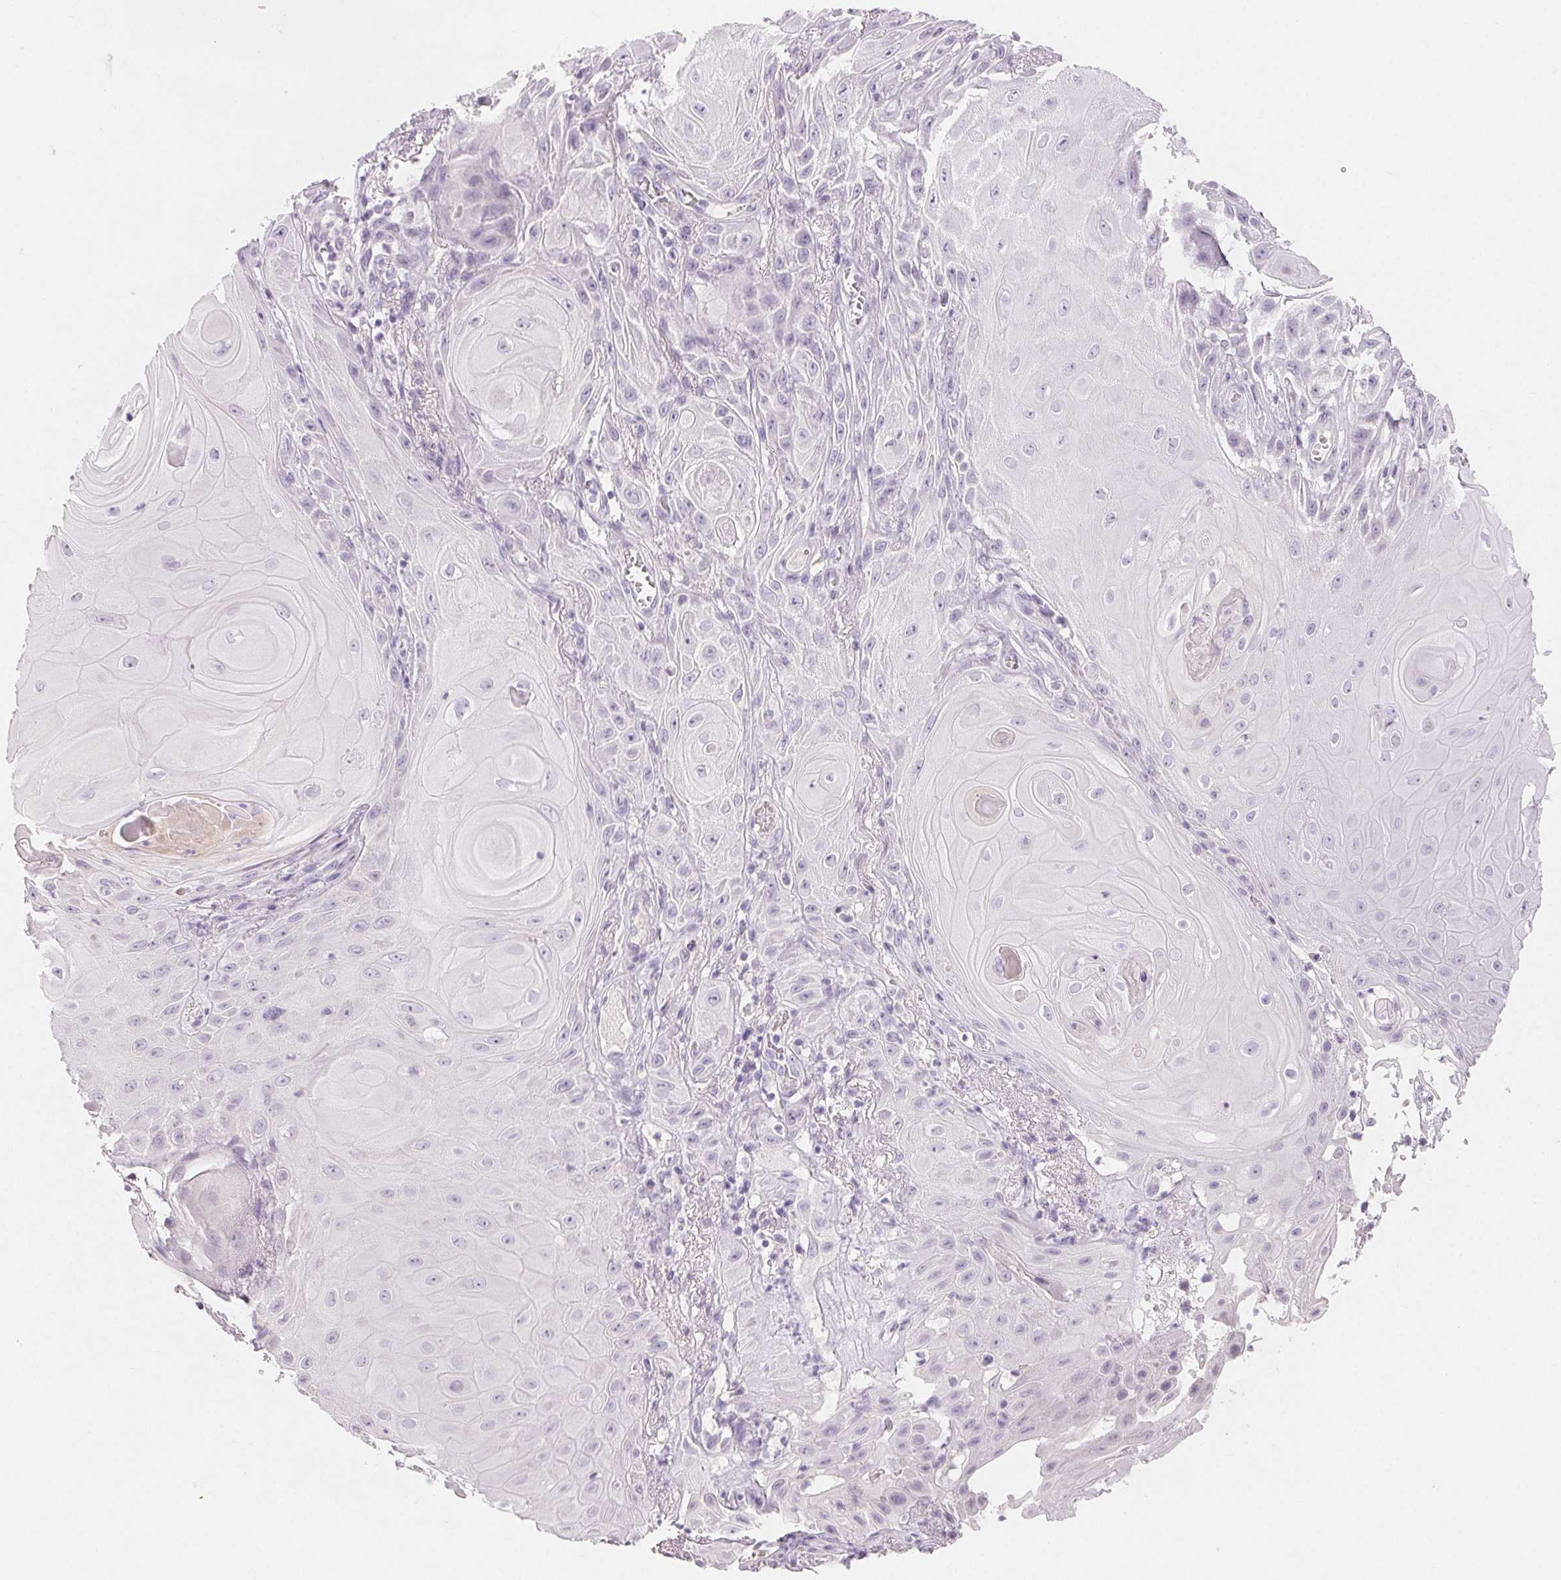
{"staining": {"intensity": "negative", "quantity": "none", "location": "none"}, "tissue": "skin cancer", "cell_type": "Tumor cells", "image_type": "cancer", "snomed": [{"axis": "morphology", "description": "Squamous cell carcinoma, NOS"}, {"axis": "topography", "description": "Skin"}], "caption": "DAB immunohistochemical staining of squamous cell carcinoma (skin) reveals no significant staining in tumor cells.", "gene": "MIOX", "patient": {"sex": "male", "age": 62}}